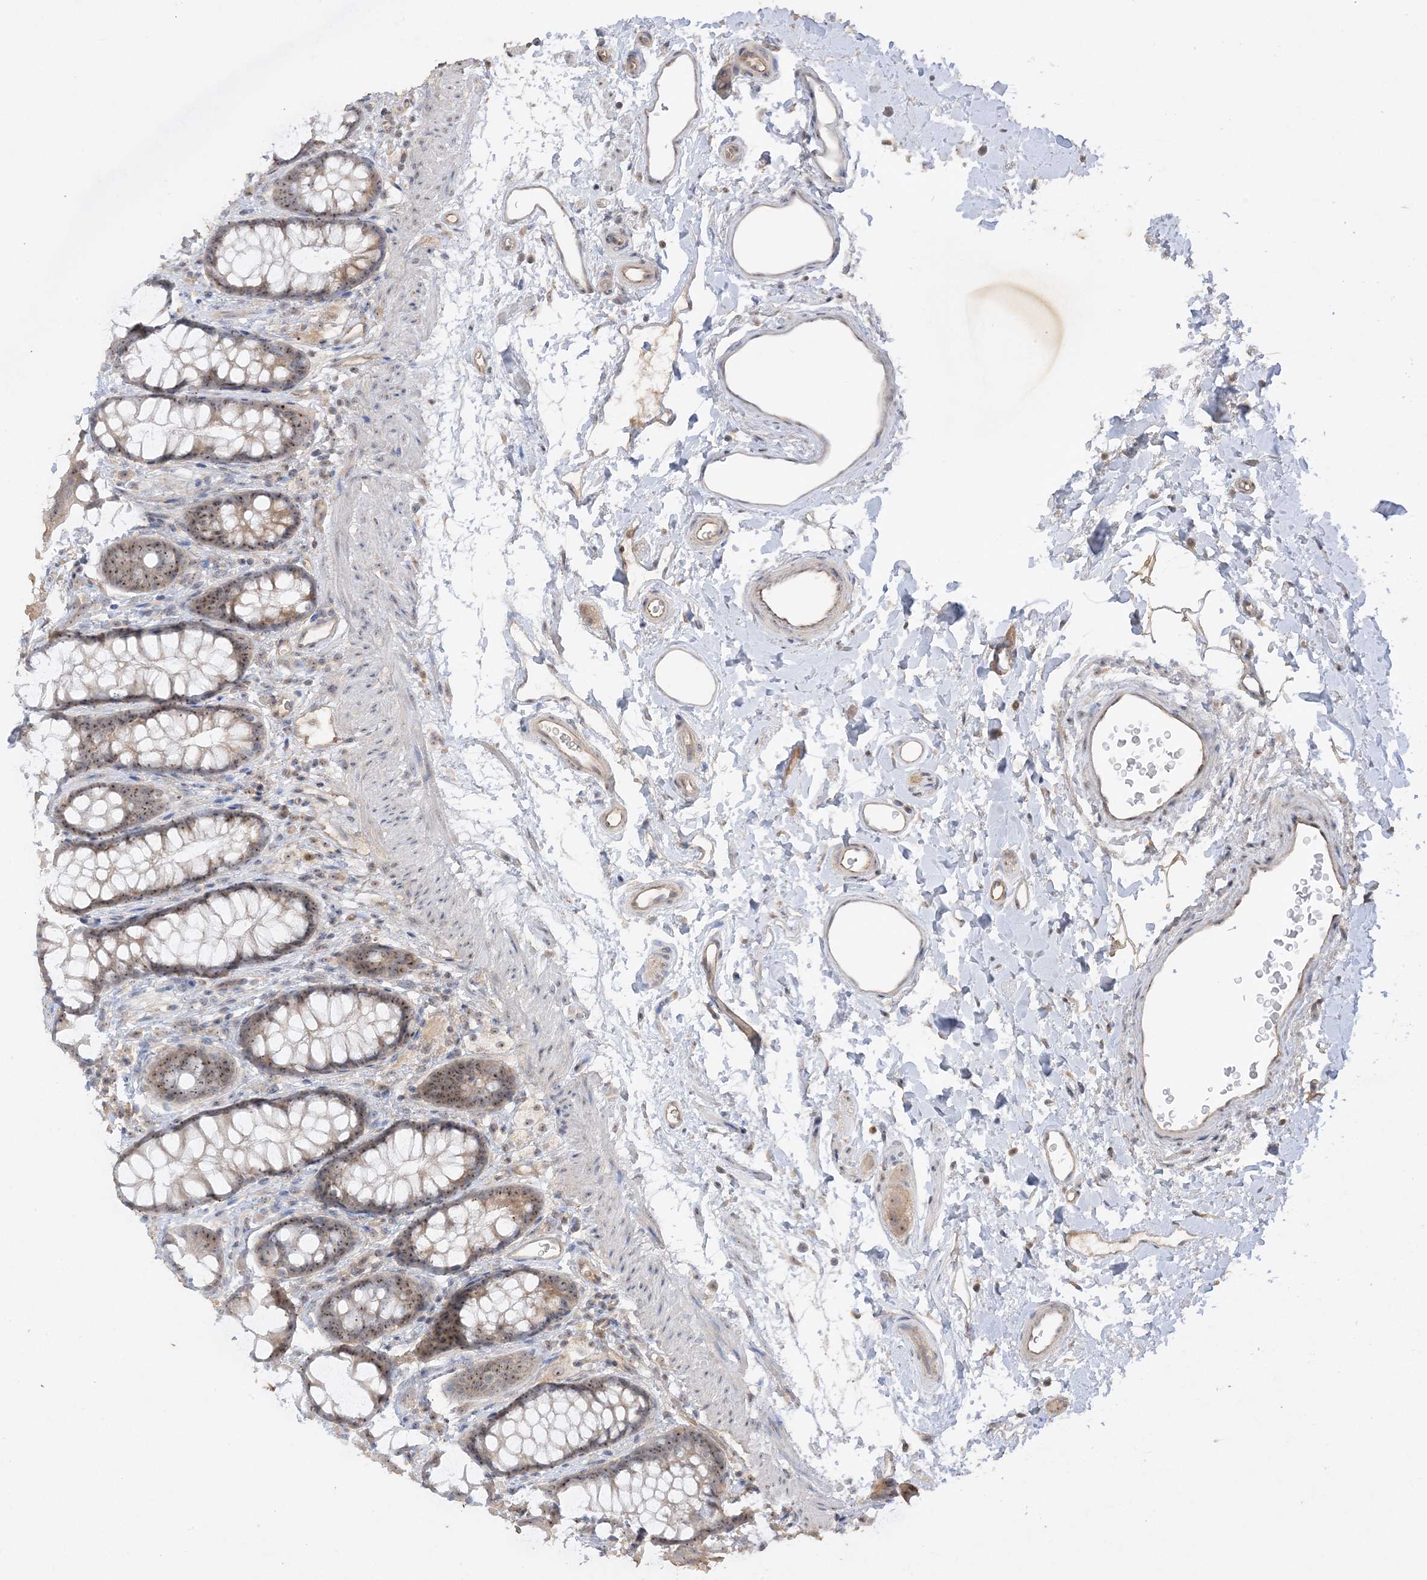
{"staining": {"intensity": "weak", "quantity": "25%-75%", "location": "nuclear"}, "tissue": "rectum", "cell_type": "Glandular cells", "image_type": "normal", "snomed": [{"axis": "morphology", "description": "Normal tissue, NOS"}, {"axis": "topography", "description": "Rectum"}], "caption": "Immunohistochemical staining of normal rectum reveals weak nuclear protein expression in about 25%-75% of glandular cells.", "gene": "DDX18", "patient": {"sex": "female", "age": 65}}